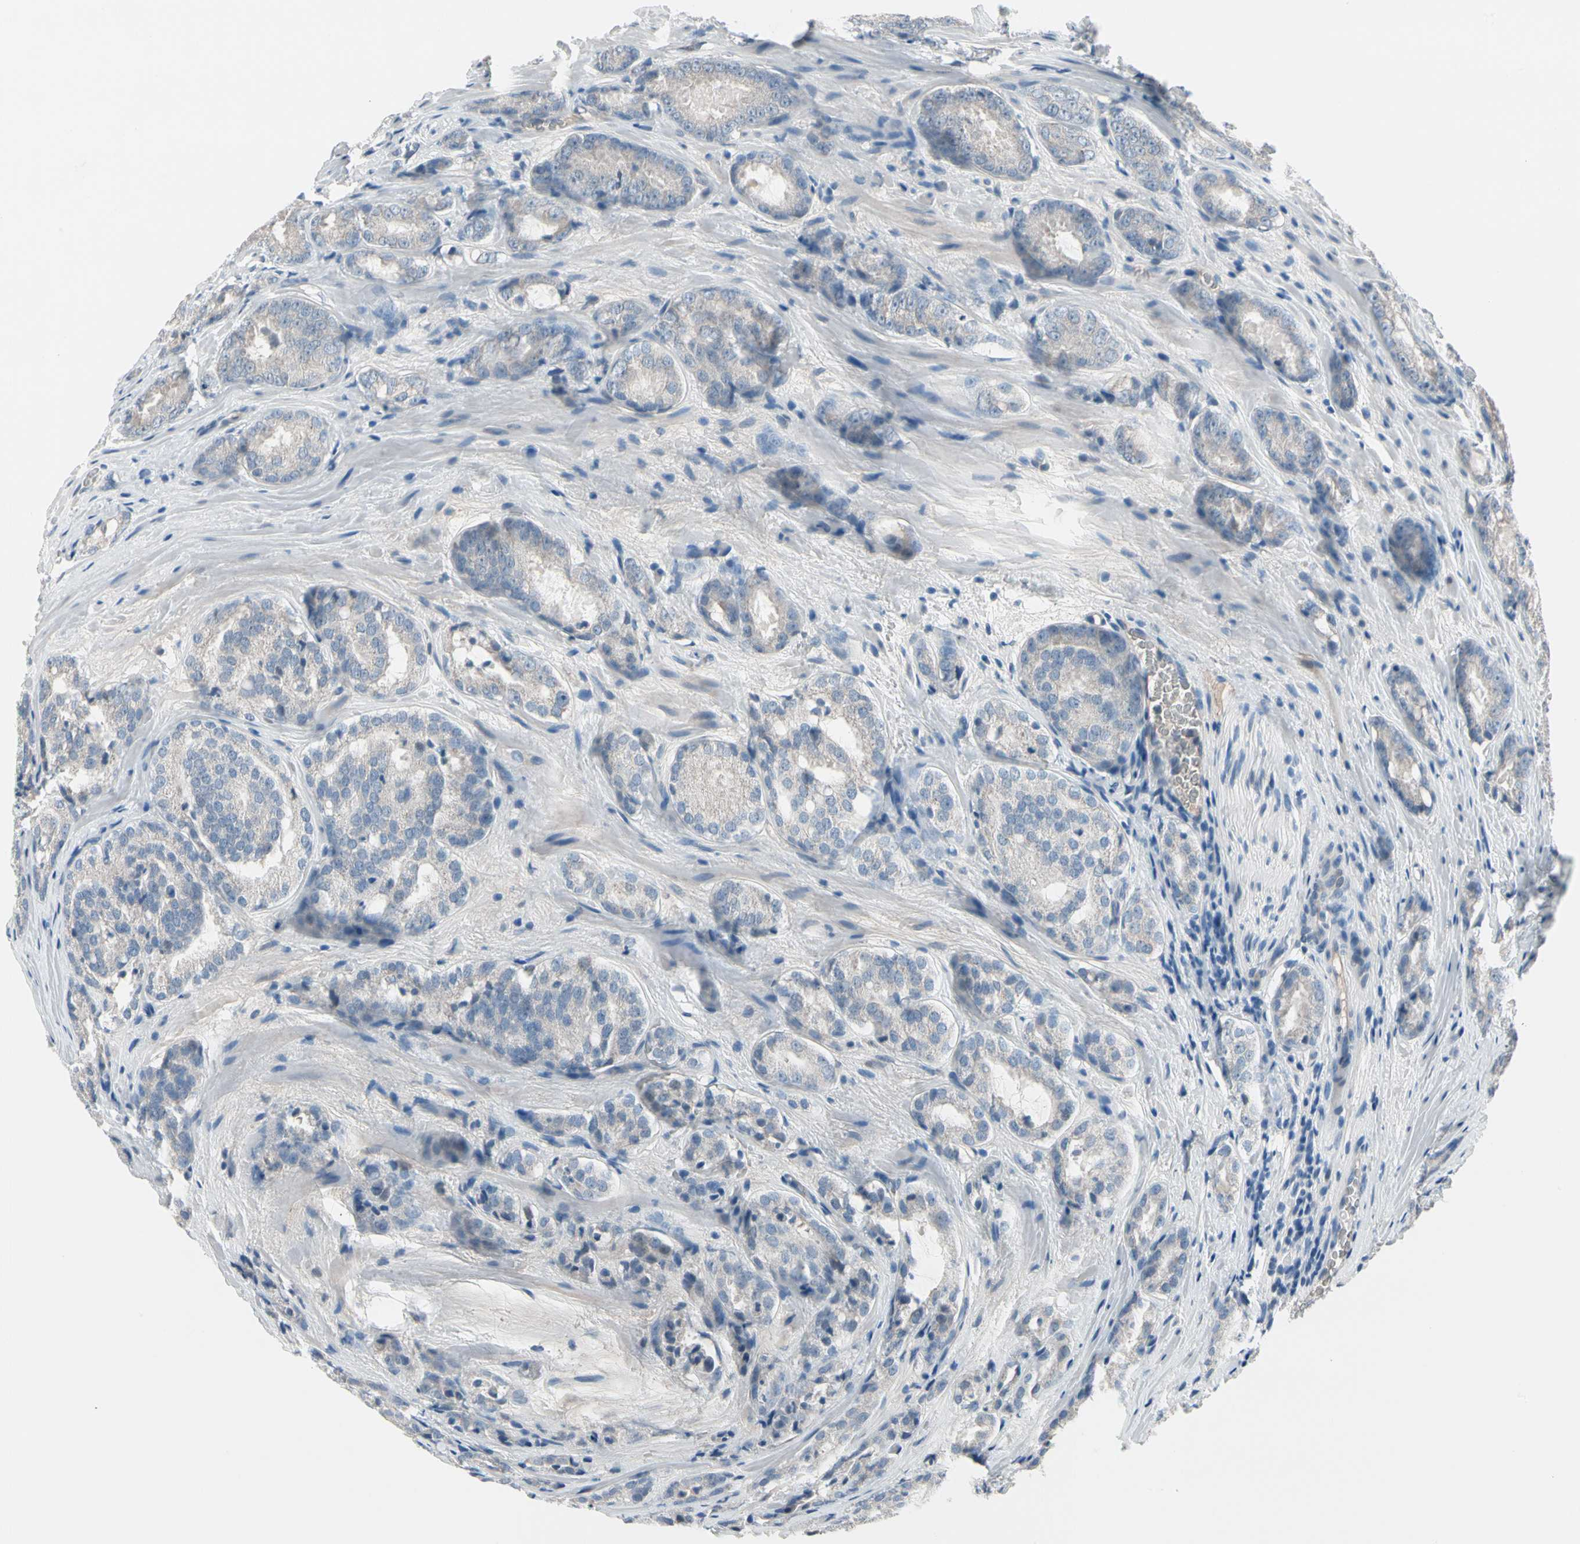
{"staining": {"intensity": "weak", "quantity": "<25%", "location": "cytoplasmic/membranous"}, "tissue": "prostate cancer", "cell_type": "Tumor cells", "image_type": "cancer", "snomed": [{"axis": "morphology", "description": "Adenocarcinoma, High grade"}, {"axis": "topography", "description": "Prostate"}], "caption": "Immunohistochemistry histopathology image of human prostate adenocarcinoma (high-grade) stained for a protein (brown), which shows no staining in tumor cells.", "gene": "PGR", "patient": {"sex": "male", "age": 64}}